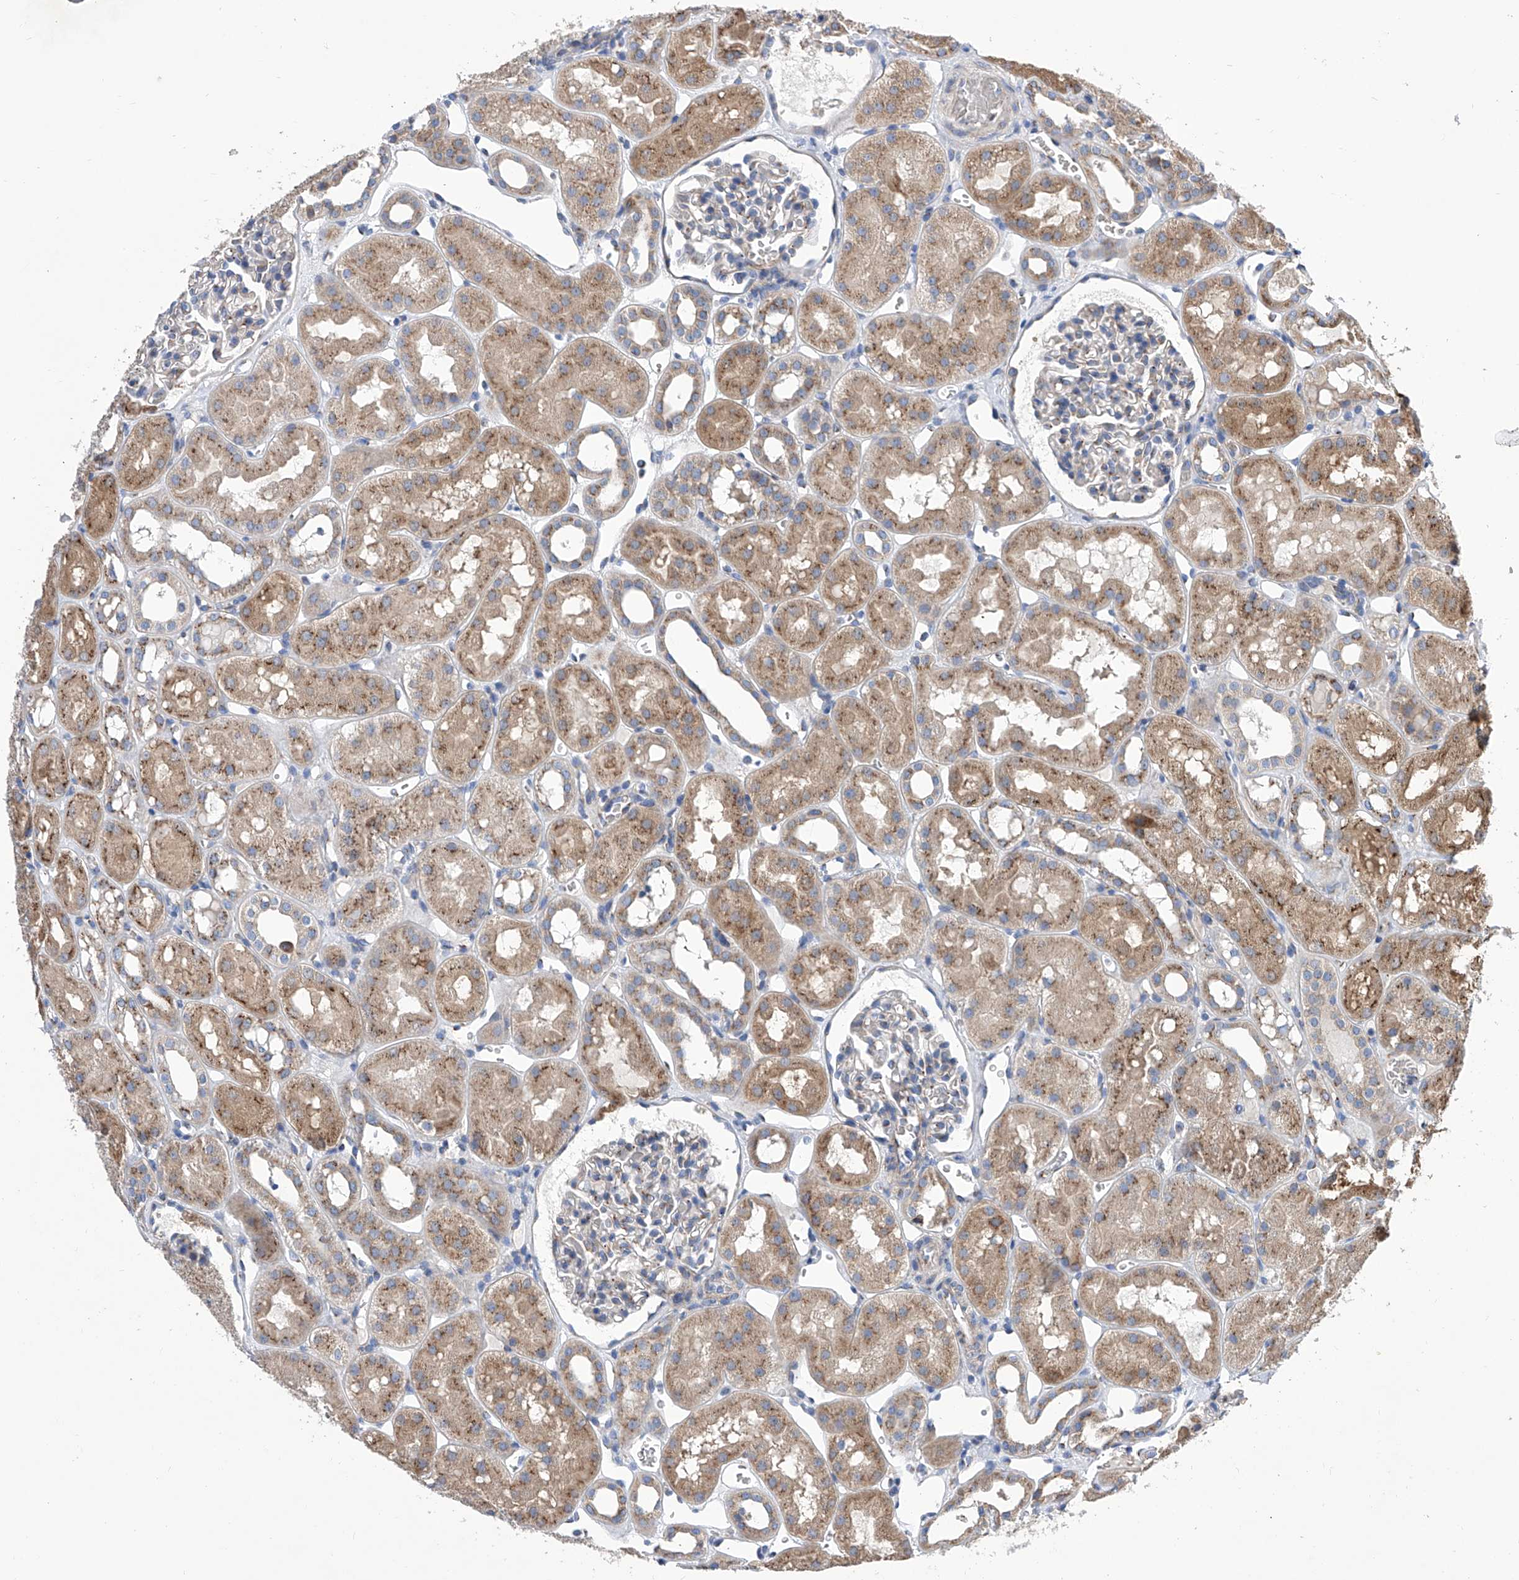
{"staining": {"intensity": "weak", "quantity": "<25%", "location": "cytoplasmic/membranous"}, "tissue": "kidney", "cell_type": "Cells in glomeruli", "image_type": "normal", "snomed": [{"axis": "morphology", "description": "Normal tissue, NOS"}, {"axis": "topography", "description": "Kidney"}], "caption": "DAB (3,3'-diaminobenzidine) immunohistochemical staining of unremarkable kidney exhibits no significant expression in cells in glomeruli. (DAB immunohistochemistry (IHC) visualized using brightfield microscopy, high magnification).", "gene": "TJAP1", "patient": {"sex": "male", "age": 16}}